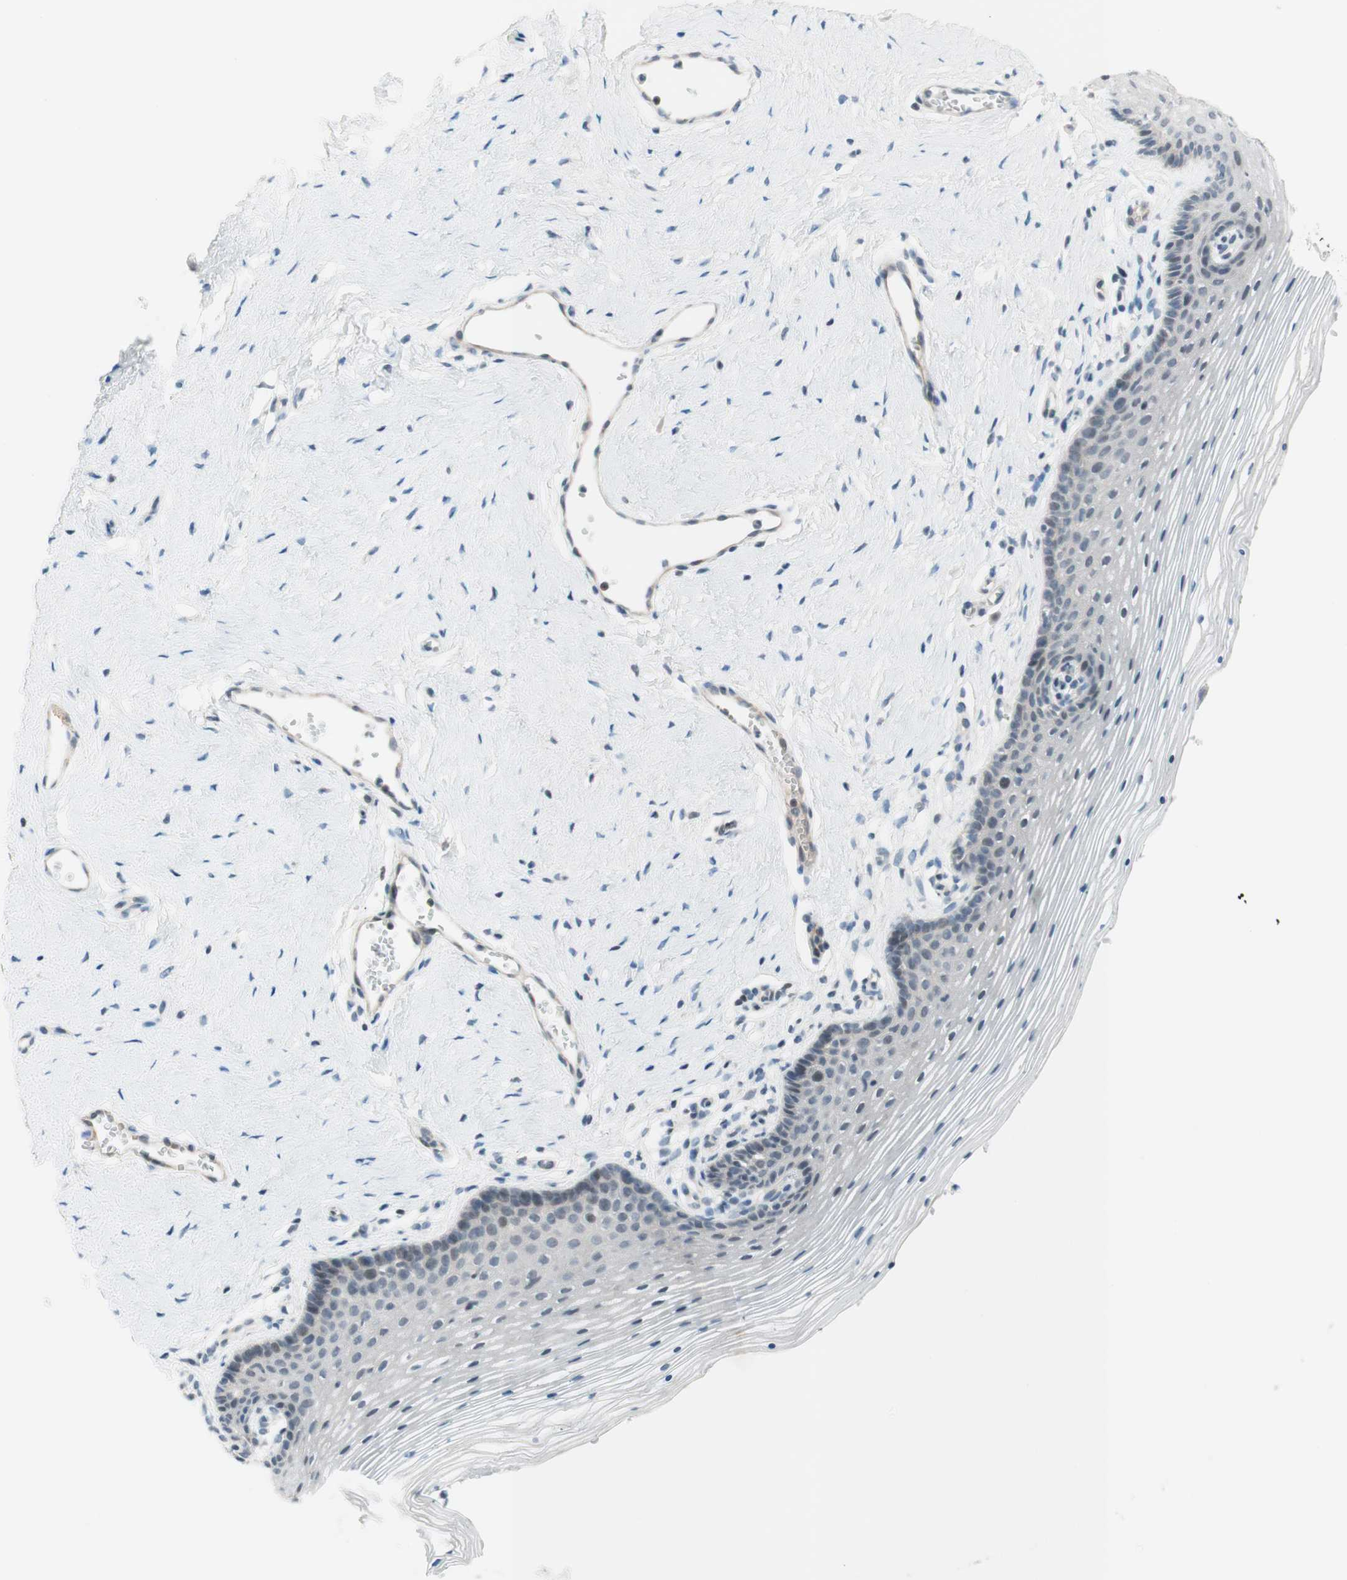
{"staining": {"intensity": "moderate", "quantity": "<25%", "location": "nuclear"}, "tissue": "vagina", "cell_type": "Squamous epithelial cells", "image_type": "normal", "snomed": [{"axis": "morphology", "description": "Normal tissue, NOS"}, {"axis": "topography", "description": "Vagina"}], "caption": "Protein expression analysis of normal vagina exhibits moderate nuclear expression in about <25% of squamous epithelial cells.", "gene": "JPH1", "patient": {"sex": "female", "age": 32}}